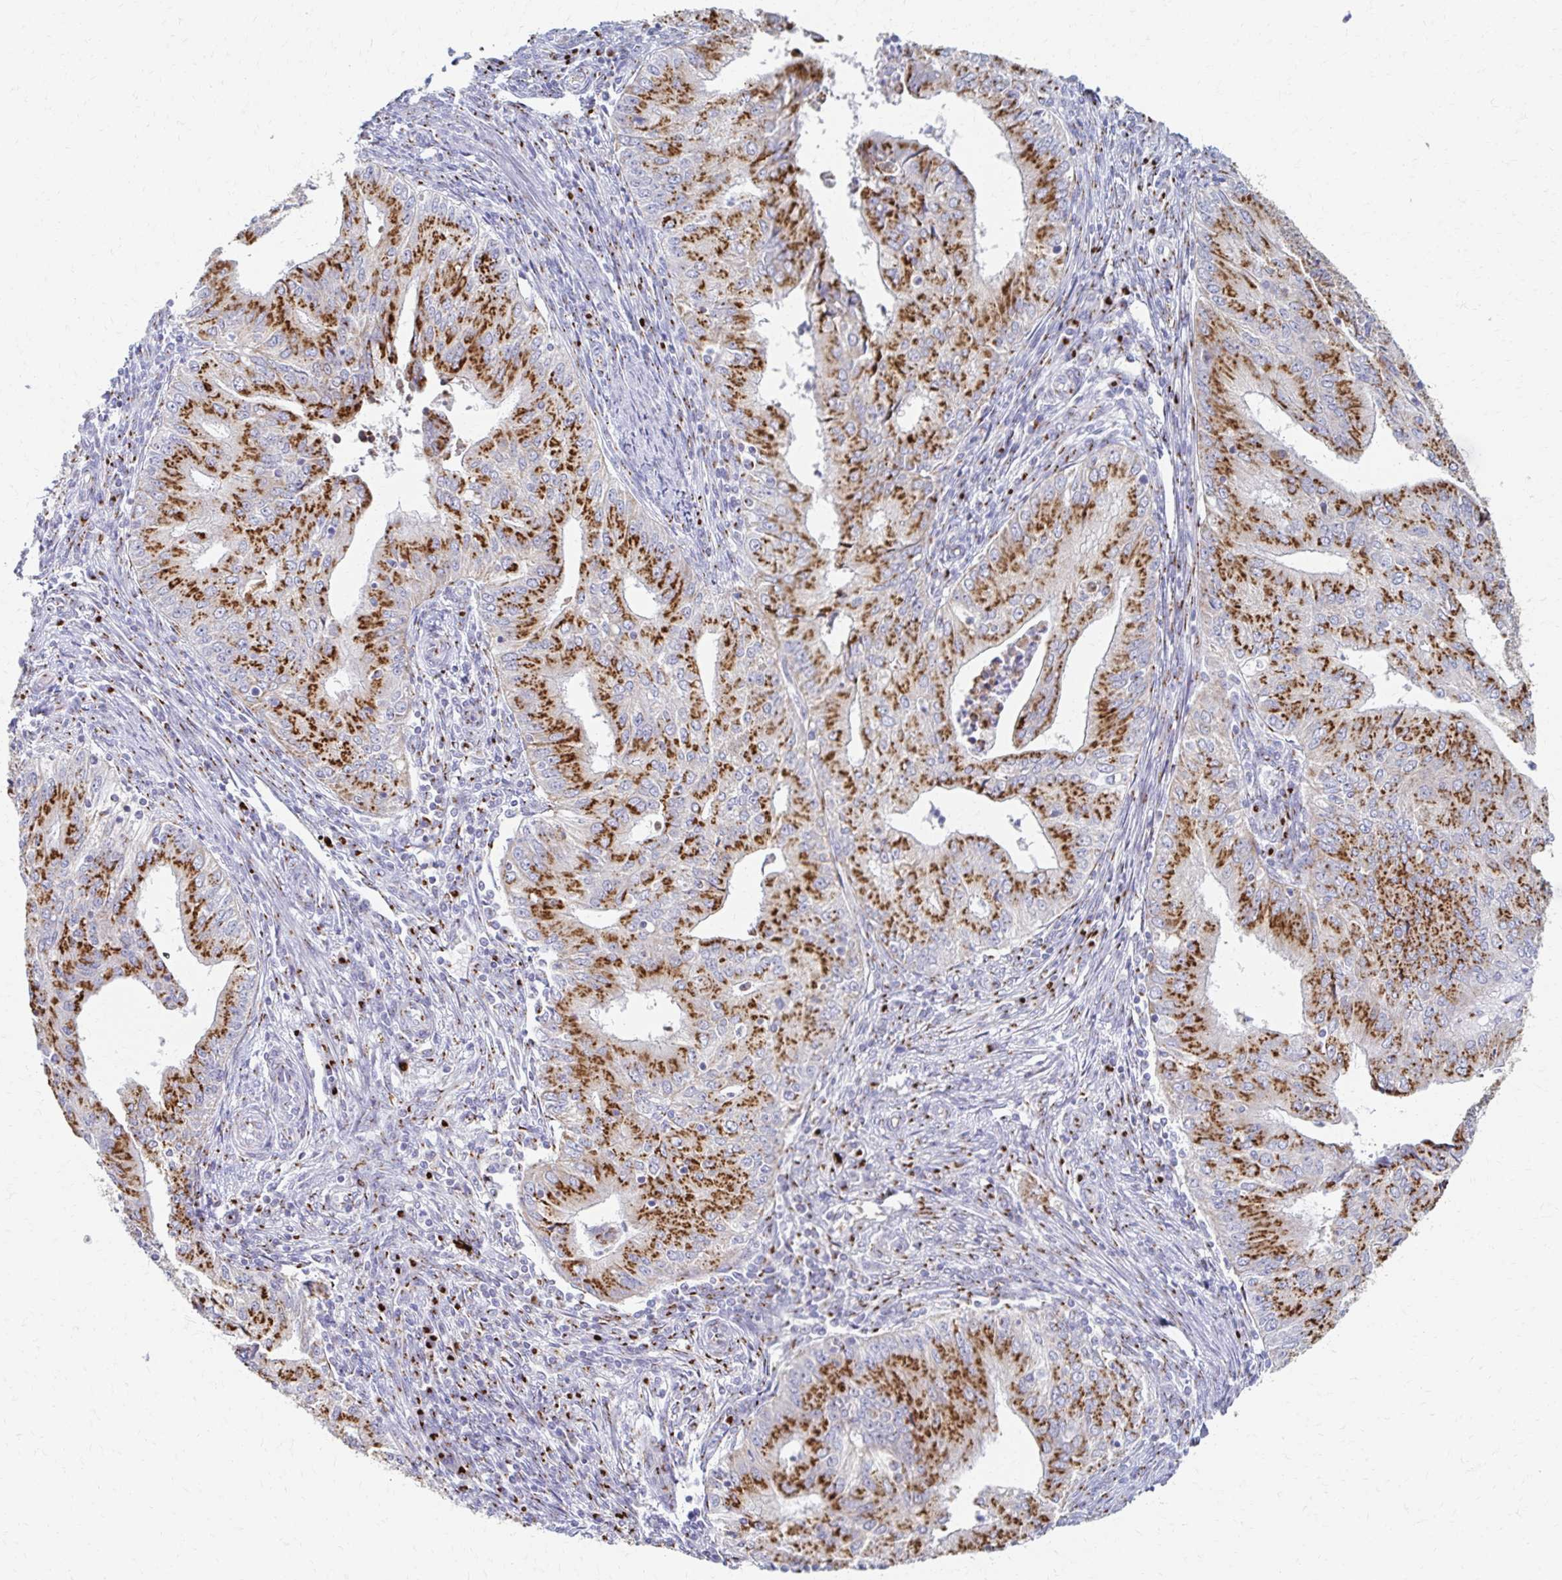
{"staining": {"intensity": "strong", "quantity": ">75%", "location": "cytoplasmic/membranous"}, "tissue": "endometrial cancer", "cell_type": "Tumor cells", "image_type": "cancer", "snomed": [{"axis": "morphology", "description": "Adenocarcinoma, NOS"}, {"axis": "topography", "description": "Endometrium"}], "caption": "Protein staining reveals strong cytoplasmic/membranous positivity in approximately >75% of tumor cells in endometrial cancer. Immunohistochemistry stains the protein in brown and the nuclei are stained blue.", "gene": "TM9SF1", "patient": {"sex": "female", "age": 50}}